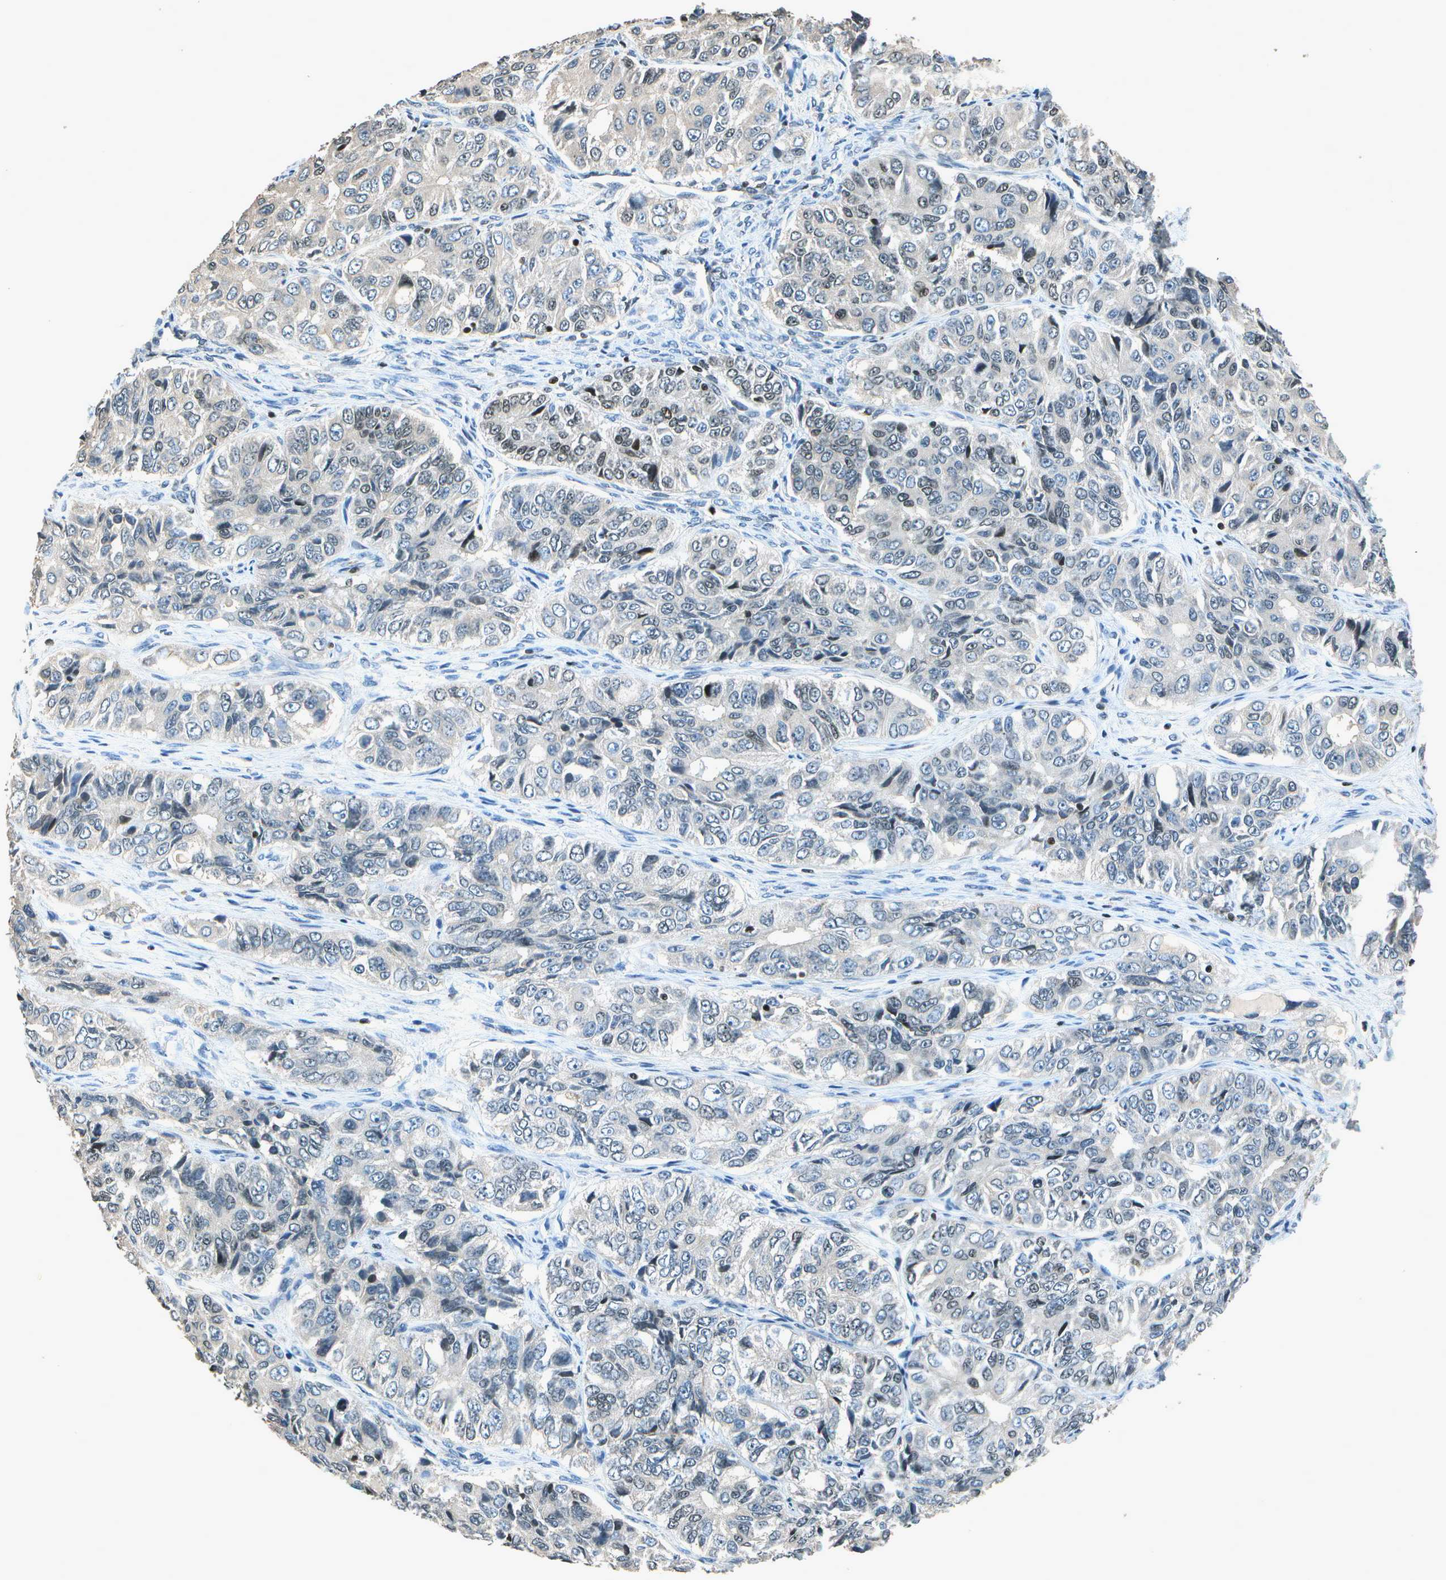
{"staining": {"intensity": "weak", "quantity": "<25%", "location": "nuclear"}, "tissue": "ovarian cancer", "cell_type": "Tumor cells", "image_type": "cancer", "snomed": [{"axis": "morphology", "description": "Carcinoma, endometroid"}, {"axis": "topography", "description": "Ovary"}], "caption": "This is an immunohistochemistry micrograph of ovarian cancer. There is no positivity in tumor cells.", "gene": "PDLIM1", "patient": {"sex": "female", "age": 51}}